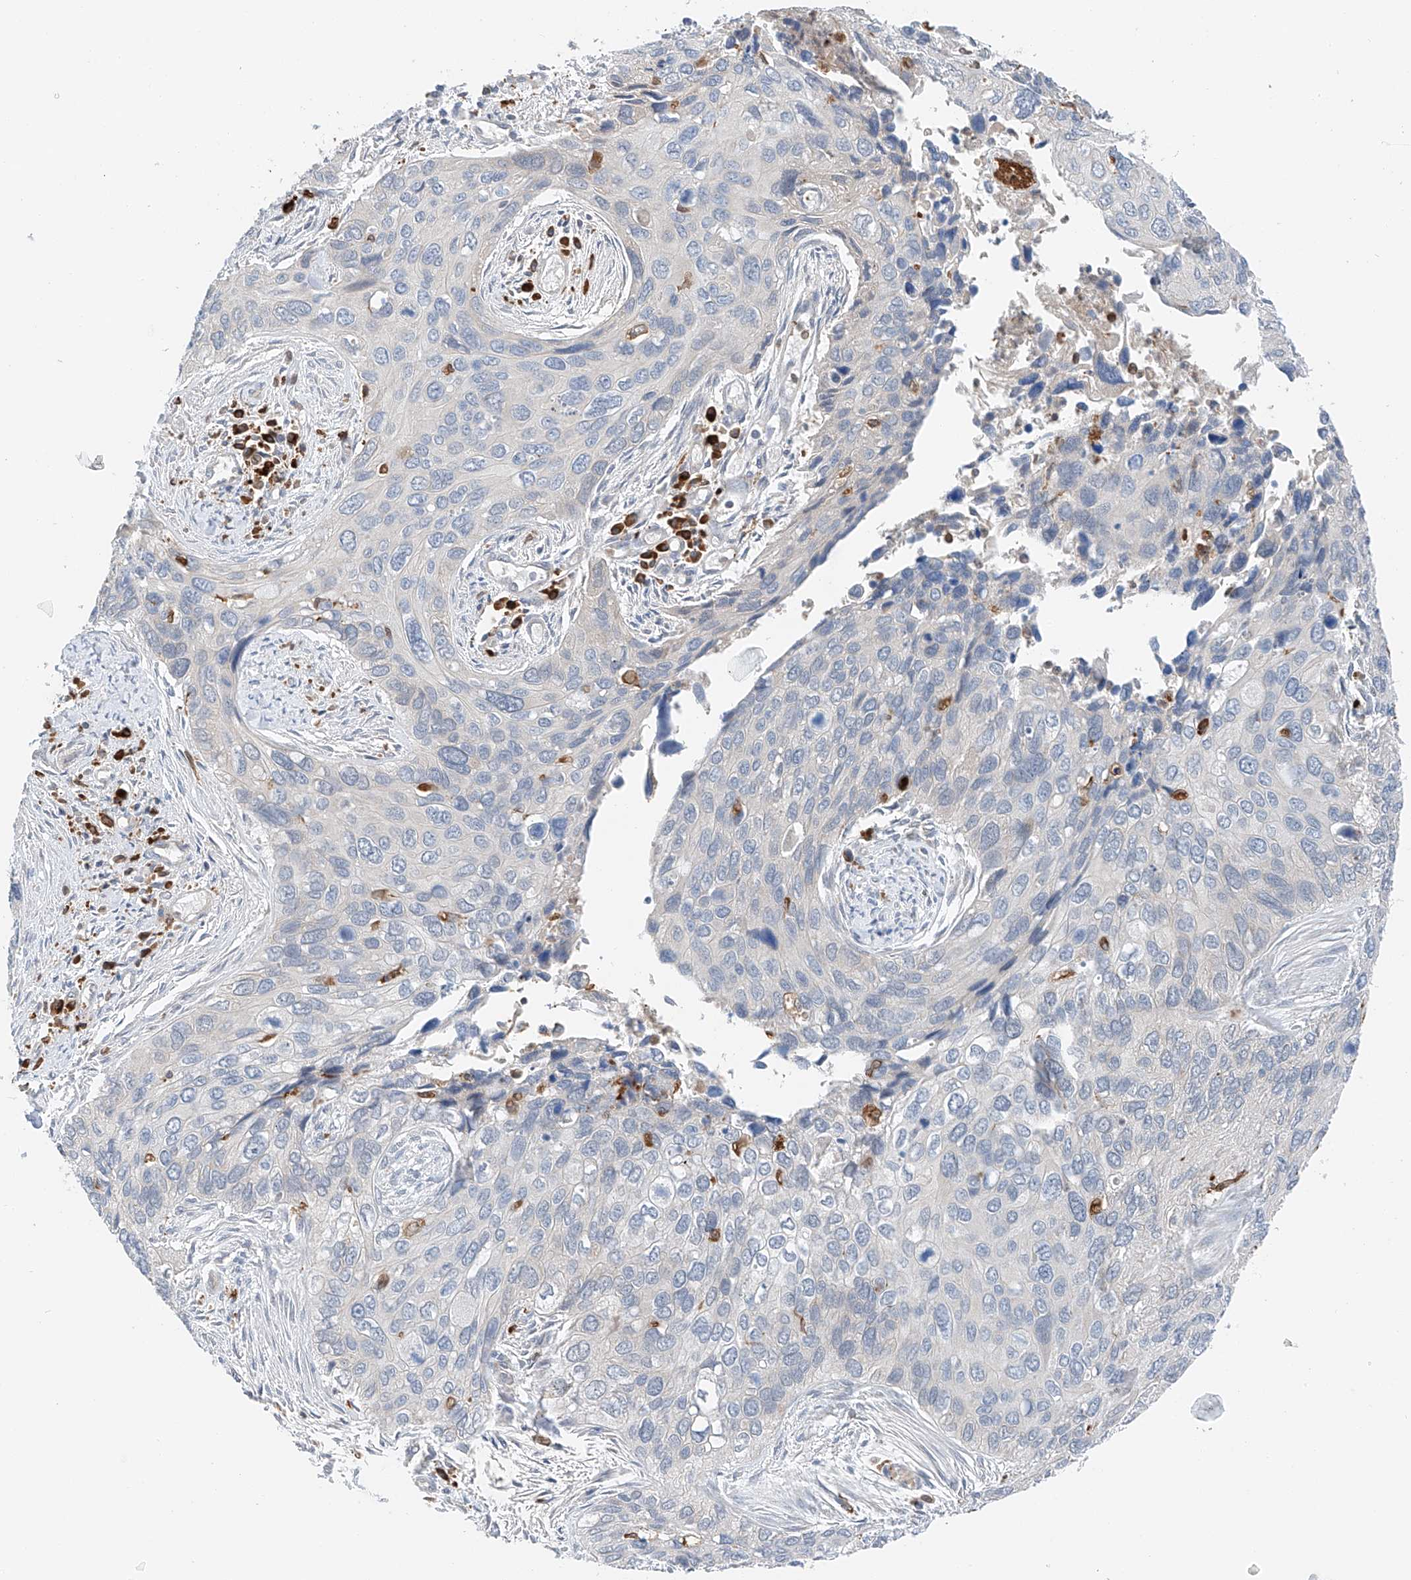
{"staining": {"intensity": "negative", "quantity": "none", "location": "none"}, "tissue": "cervical cancer", "cell_type": "Tumor cells", "image_type": "cancer", "snomed": [{"axis": "morphology", "description": "Squamous cell carcinoma, NOS"}, {"axis": "topography", "description": "Cervix"}], "caption": "Human squamous cell carcinoma (cervical) stained for a protein using IHC shows no staining in tumor cells.", "gene": "TBXAS1", "patient": {"sex": "female", "age": 55}}